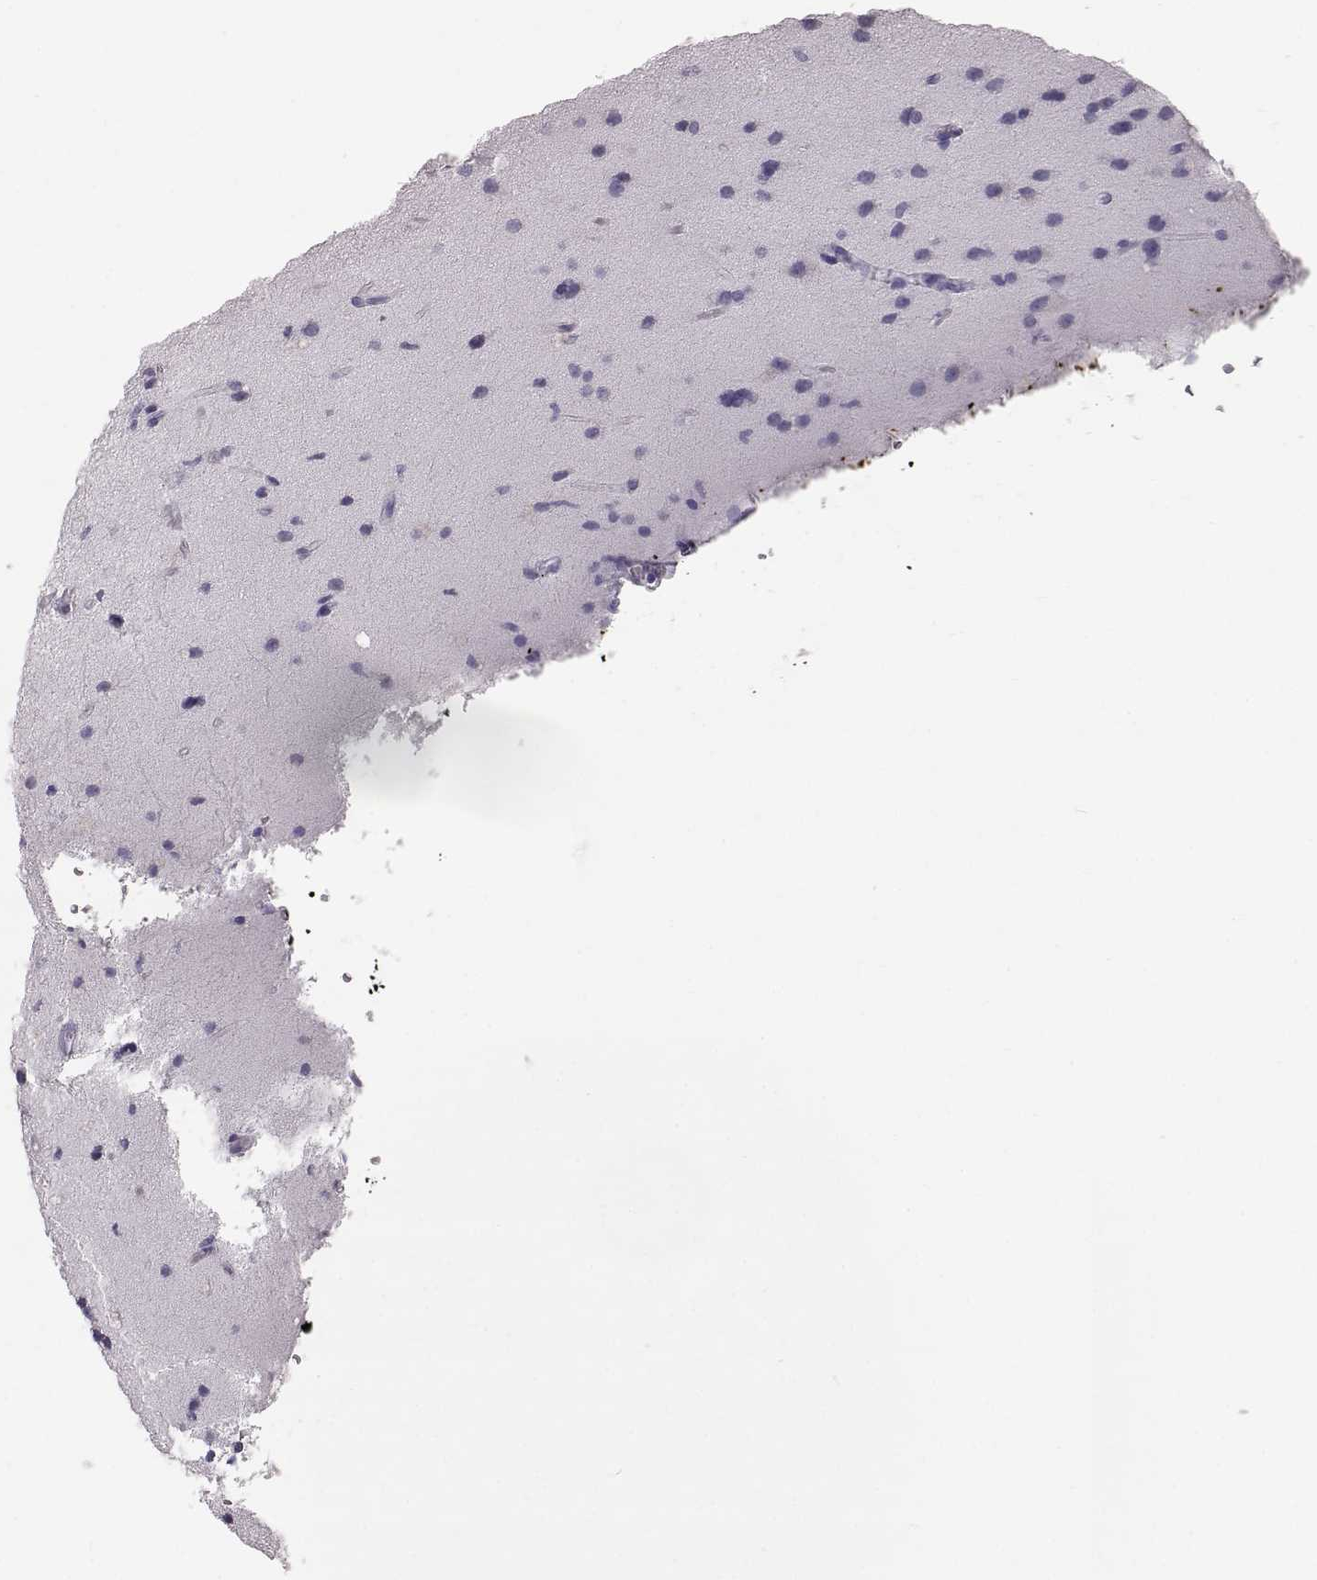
{"staining": {"intensity": "negative", "quantity": "none", "location": "none"}, "tissue": "glioma", "cell_type": "Tumor cells", "image_type": "cancer", "snomed": [{"axis": "morphology", "description": "Glioma, malignant, High grade"}, {"axis": "topography", "description": "Brain"}], "caption": "Tumor cells are negative for brown protein staining in malignant glioma (high-grade).", "gene": "KRT33A", "patient": {"sex": "male", "age": 68}}